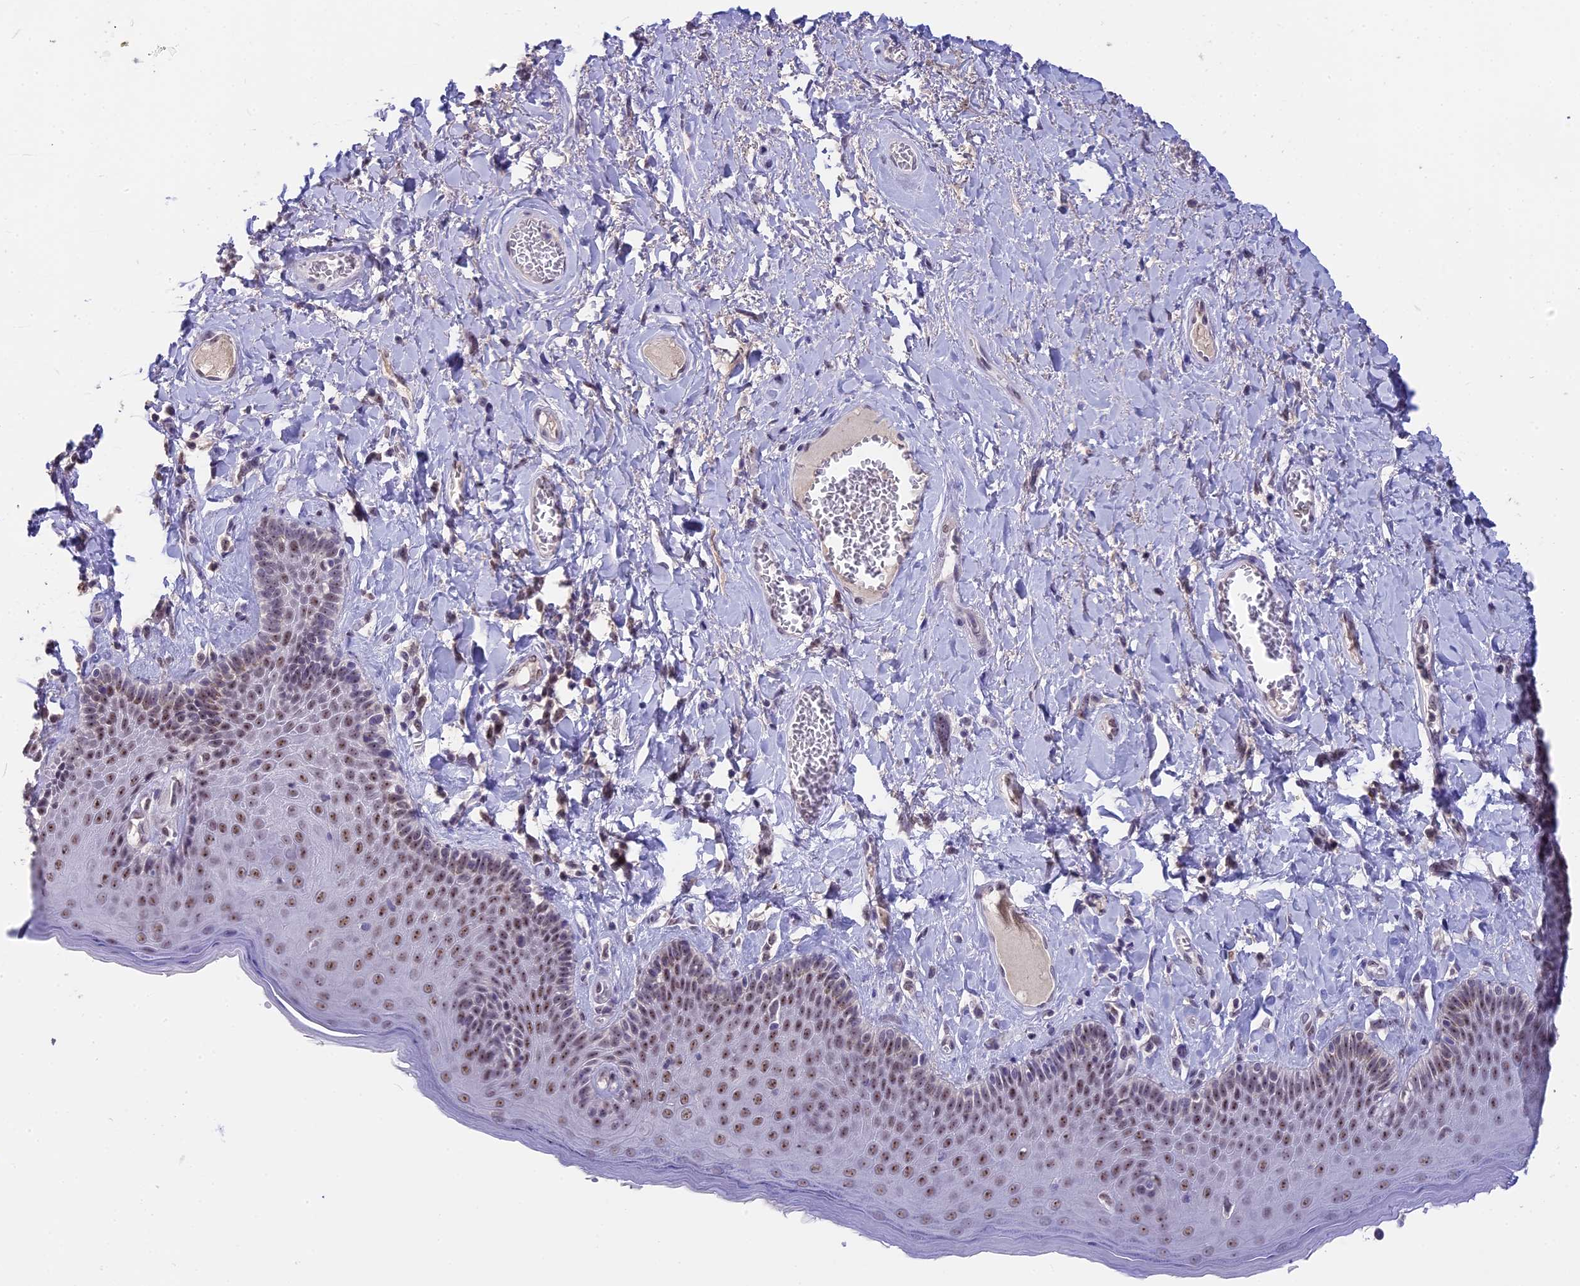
{"staining": {"intensity": "moderate", "quantity": "25%-75%", "location": "nuclear"}, "tissue": "skin", "cell_type": "Epidermal cells", "image_type": "normal", "snomed": [{"axis": "morphology", "description": "Normal tissue, NOS"}, {"axis": "topography", "description": "Anal"}], "caption": "High-power microscopy captured an immunohistochemistry (IHC) photomicrograph of normal skin, revealing moderate nuclear staining in about 25%-75% of epidermal cells.", "gene": "SETD2", "patient": {"sex": "male", "age": 69}}